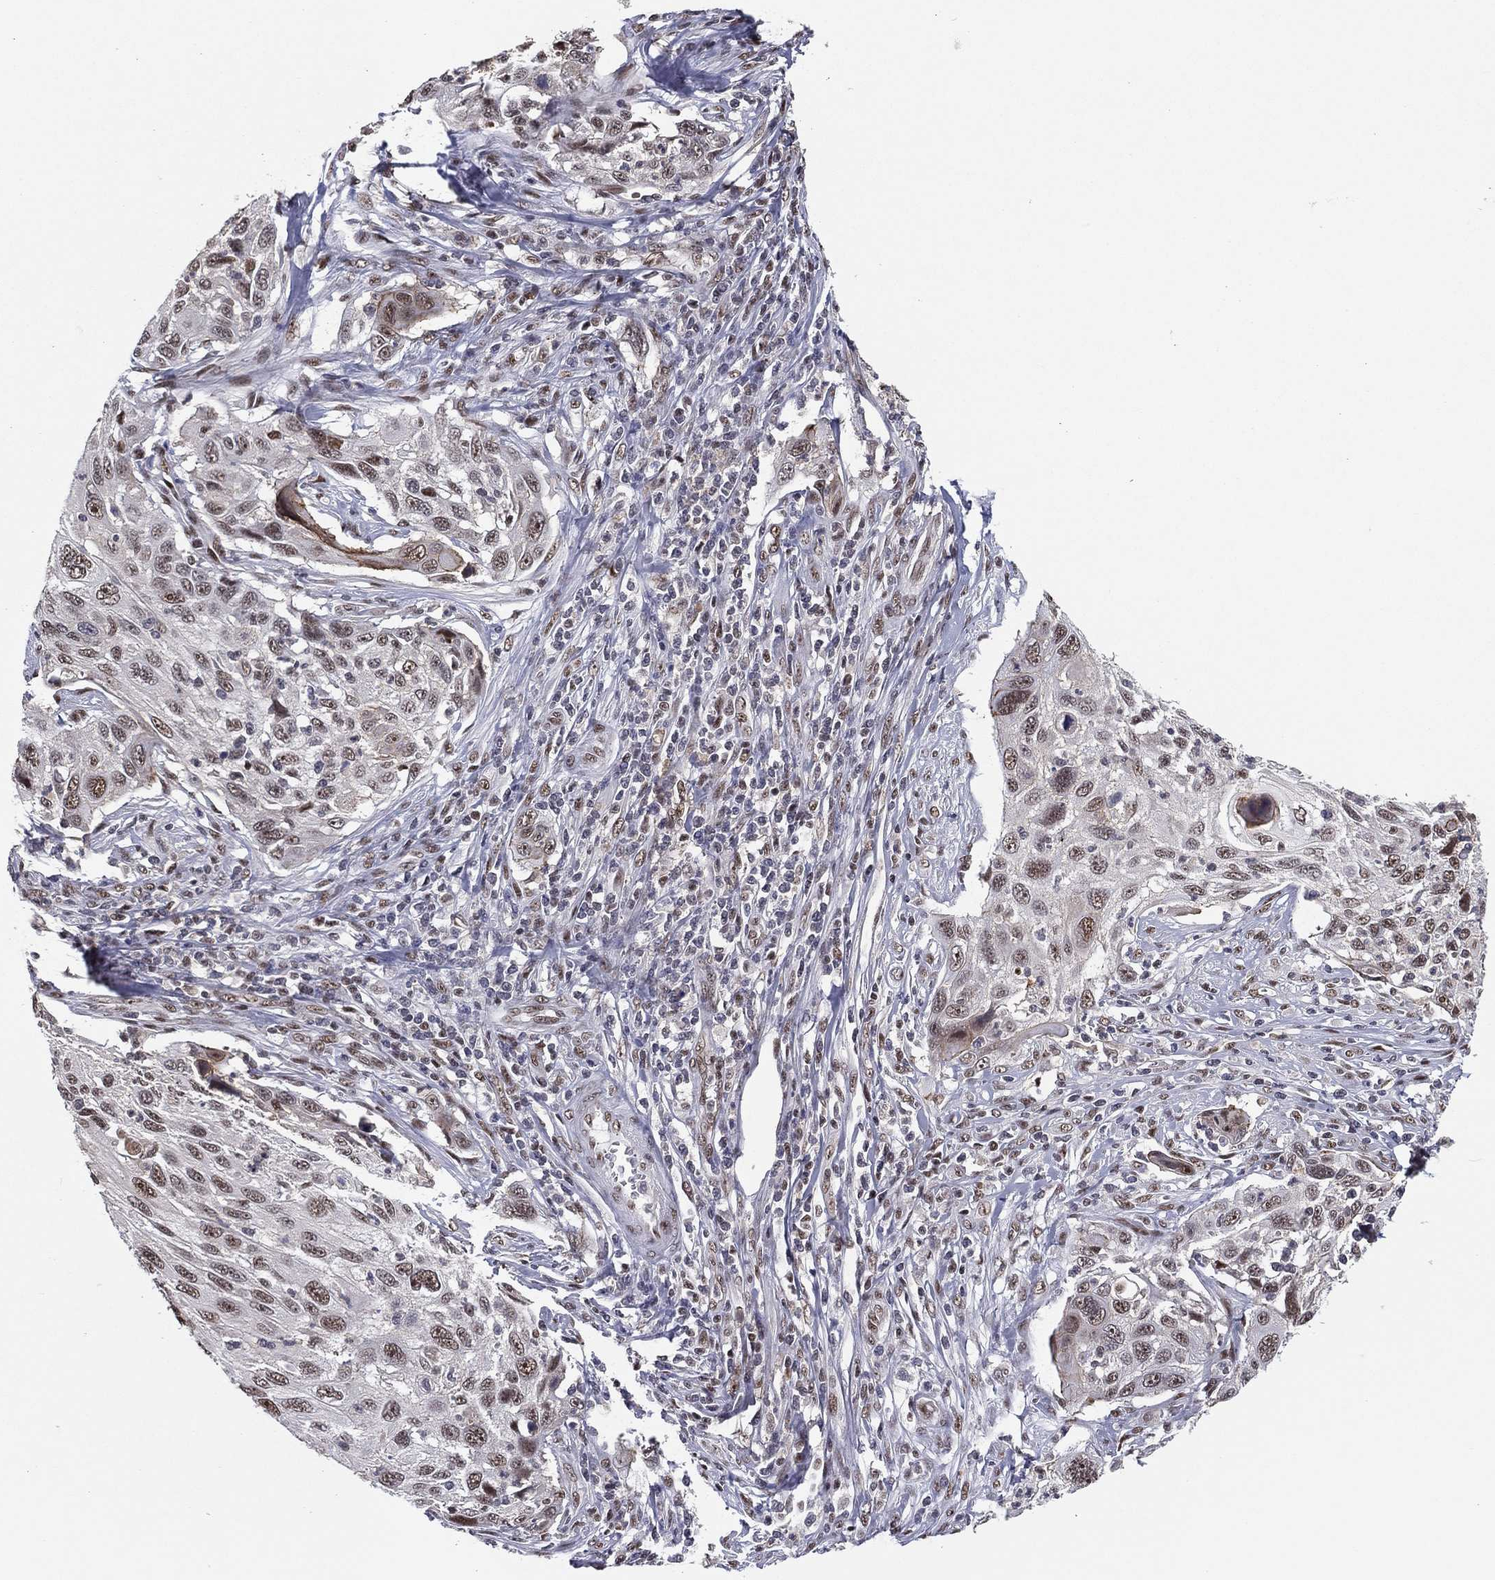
{"staining": {"intensity": "moderate", "quantity": "25%-75%", "location": "nuclear"}, "tissue": "cervical cancer", "cell_type": "Tumor cells", "image_type": "cancer", "snomed": [{"axis": "morphology", "description": "Squamous cell carcinoma, NOS"}, {"axis": "topography", "description": "Cervix"}], "caption": "A histopathology image showing moderate nuclear staining in about 25%-75% of tumor cells in cervical cancer (squamous cell carcinoma), as visualized by brown immunohistochemical staining.", "gene": "GPALPP1", "patient": {"sex": "female", "age": 70}}